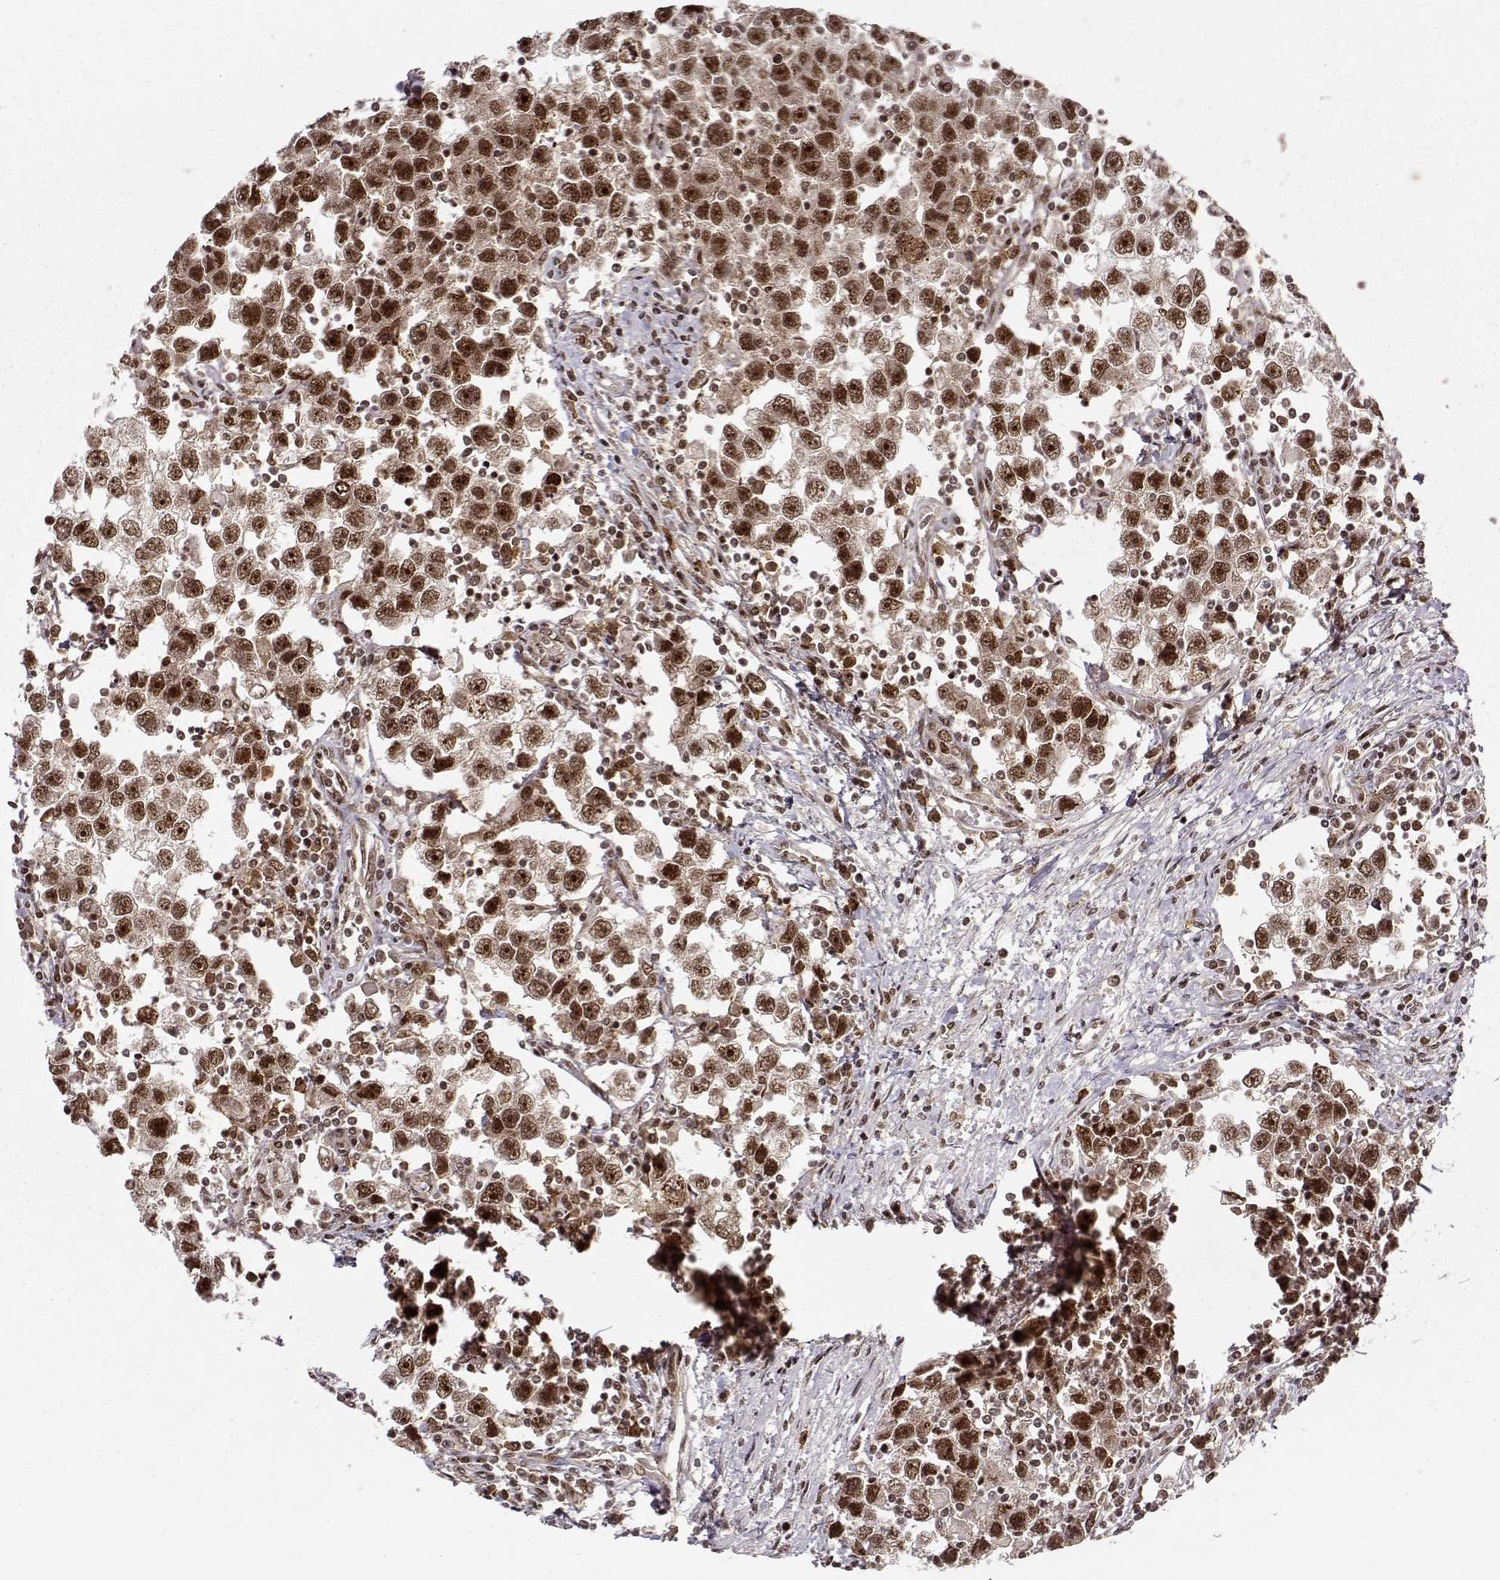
{"staining": {"intensity": "strong", "quantity": ">75%", "location": "nuclear"}, "tissue": "testis cancer", "cell_type": "Tumor cells", "image_type": "cancer", "snomed": [{"axis": "morphology", "description": "Seminoma, NOS"}, {"axis": "topography", "description": "Testis"}], "caption": "Brown immunohistochemical staining in human testis cancer demonstrates strong nuclear staining in about >75% of tumor cells.", "gene": "CSNK2A1", "patient": {"sex": "male", "age": 30}}